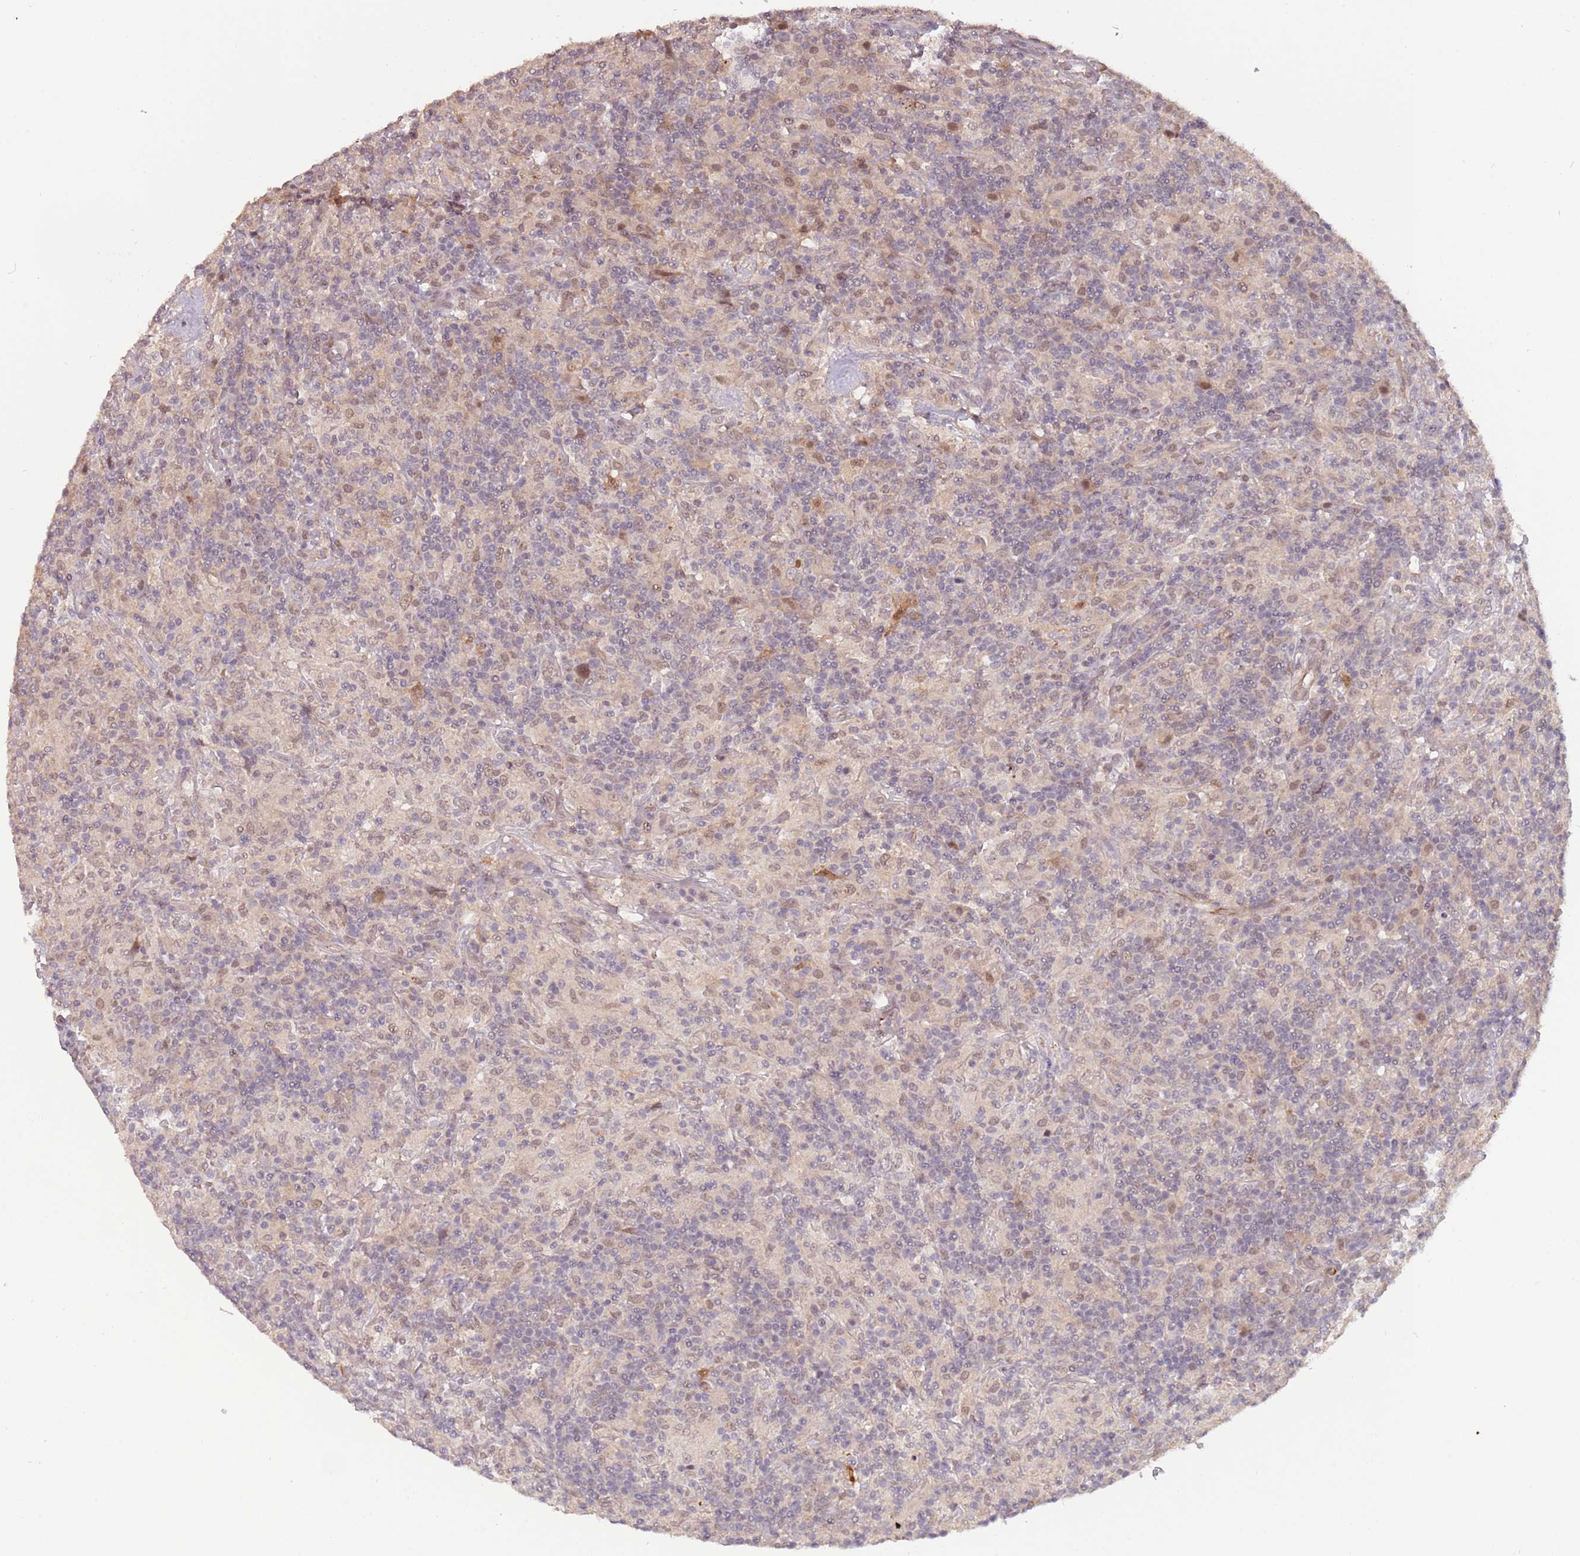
{"staining": {"intensity": "moderate", "quantity": ">75%", "location": "nuclear"}, "tissue": "lymphoma", "cell_type": "Tumor cells", "image_type": "cancer", "snomed": [{"axis": "morphology", "description": "Hodgkin's disease, NOS"}, {"axis": "topography", "description": "Lymph node"}], "caption": "Human Hodgkin's disease stained with a protein marker shows moderate staining in tumor cells.", "gene": "ZBTB5", "patient": {"sex": "male", "age": 70}}